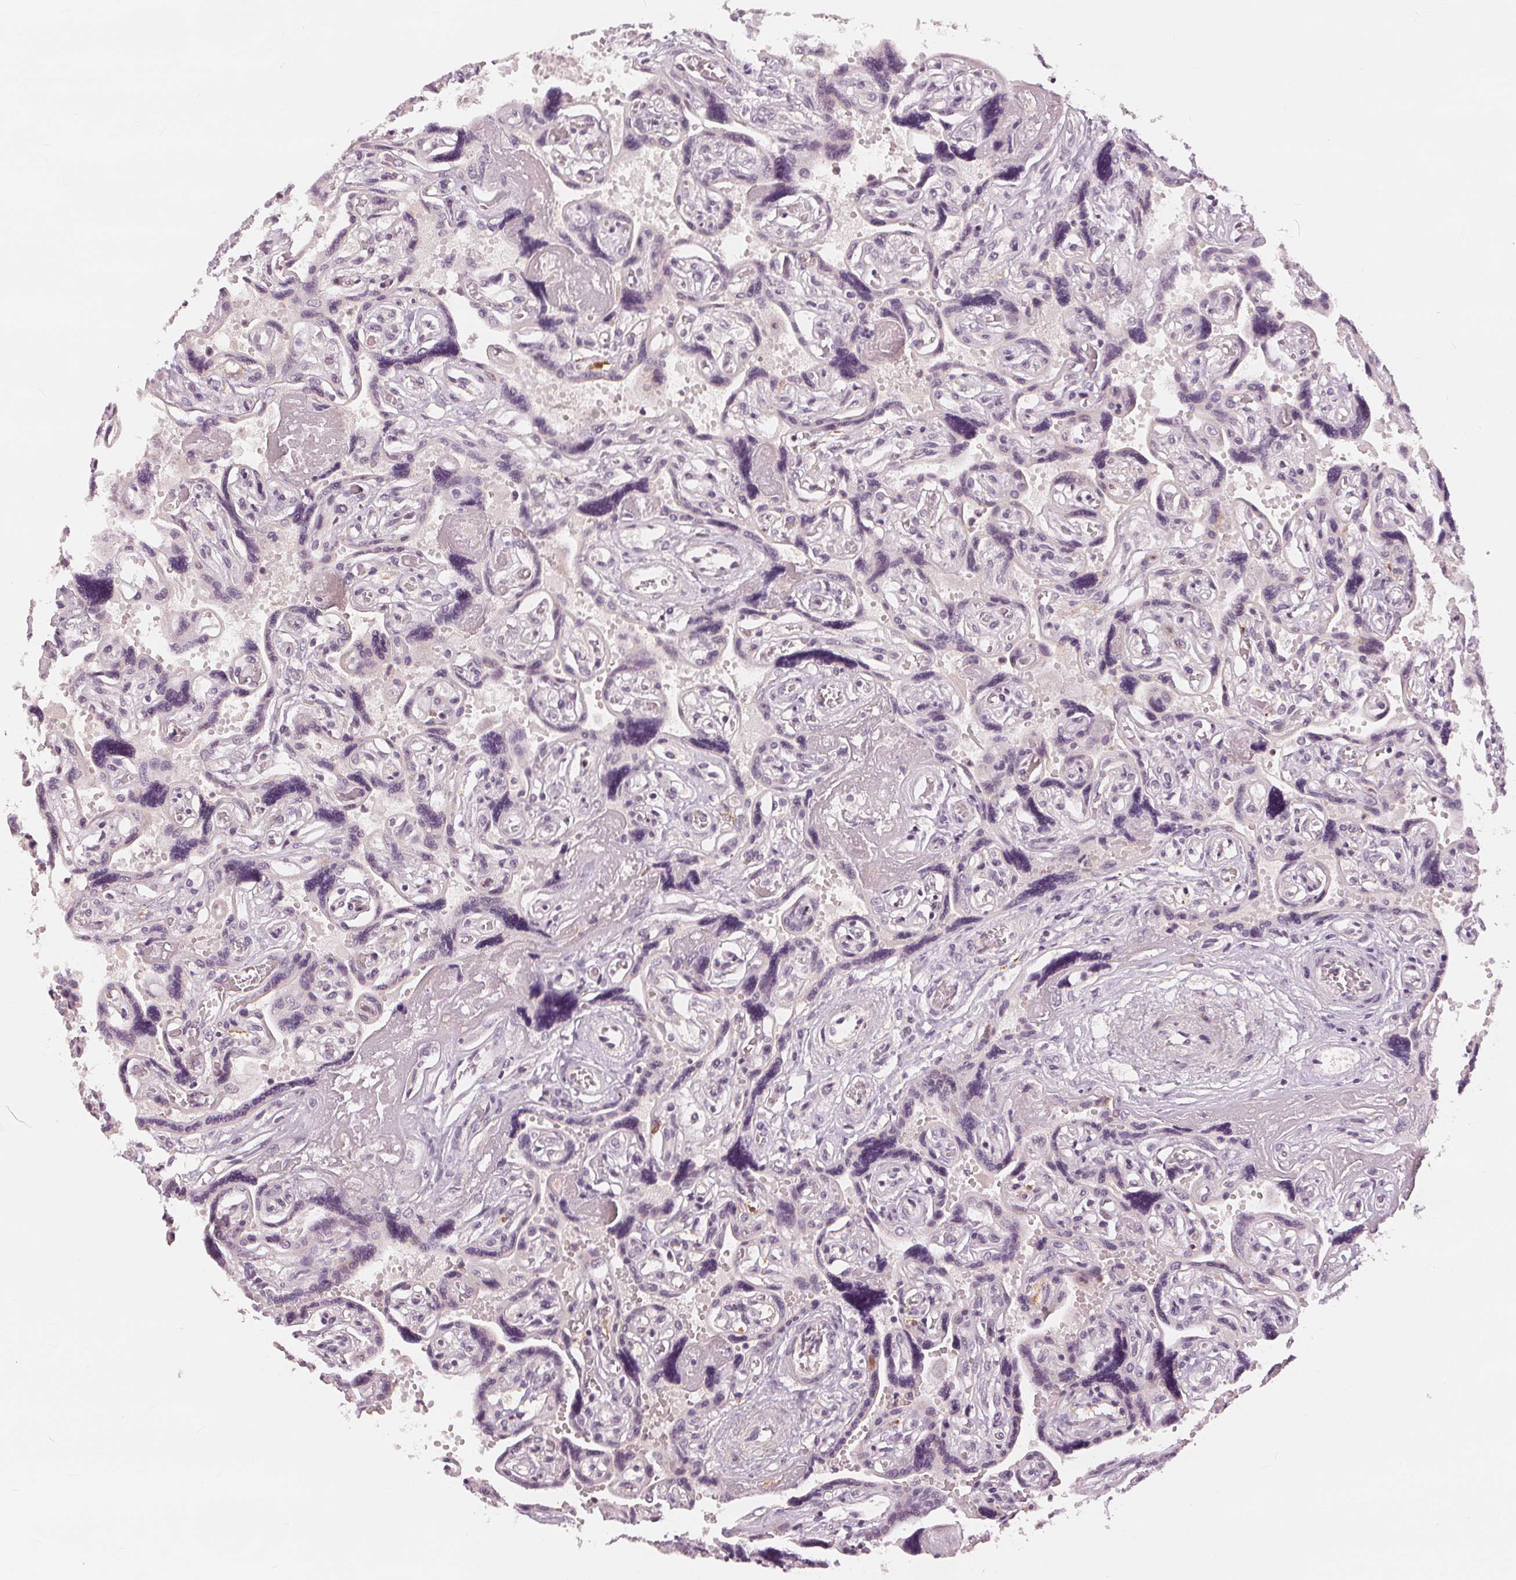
{"staining": {"intensity": "negative", "quantity": "none", "location": "none"}, "tissue": "placenta", "cell_type": "Decidual cells", "image_type": "normal", "snomed": [{"axis": "morphology", "description": "Normal tissue, NOS"}, {"axis": "topography", "description": "Placenta"}], "caption": "Immunohistochemical staining of unremarkable placenta shows no significant expression in decidual cells. The staining was performed using DAB to visualize the protein expression in brown, while the nuclei were stained in blue with hematoxylin (Magnification: 20x).", "gene": "SLC34A1", "patient": {"sex": "female", "age": 32}}